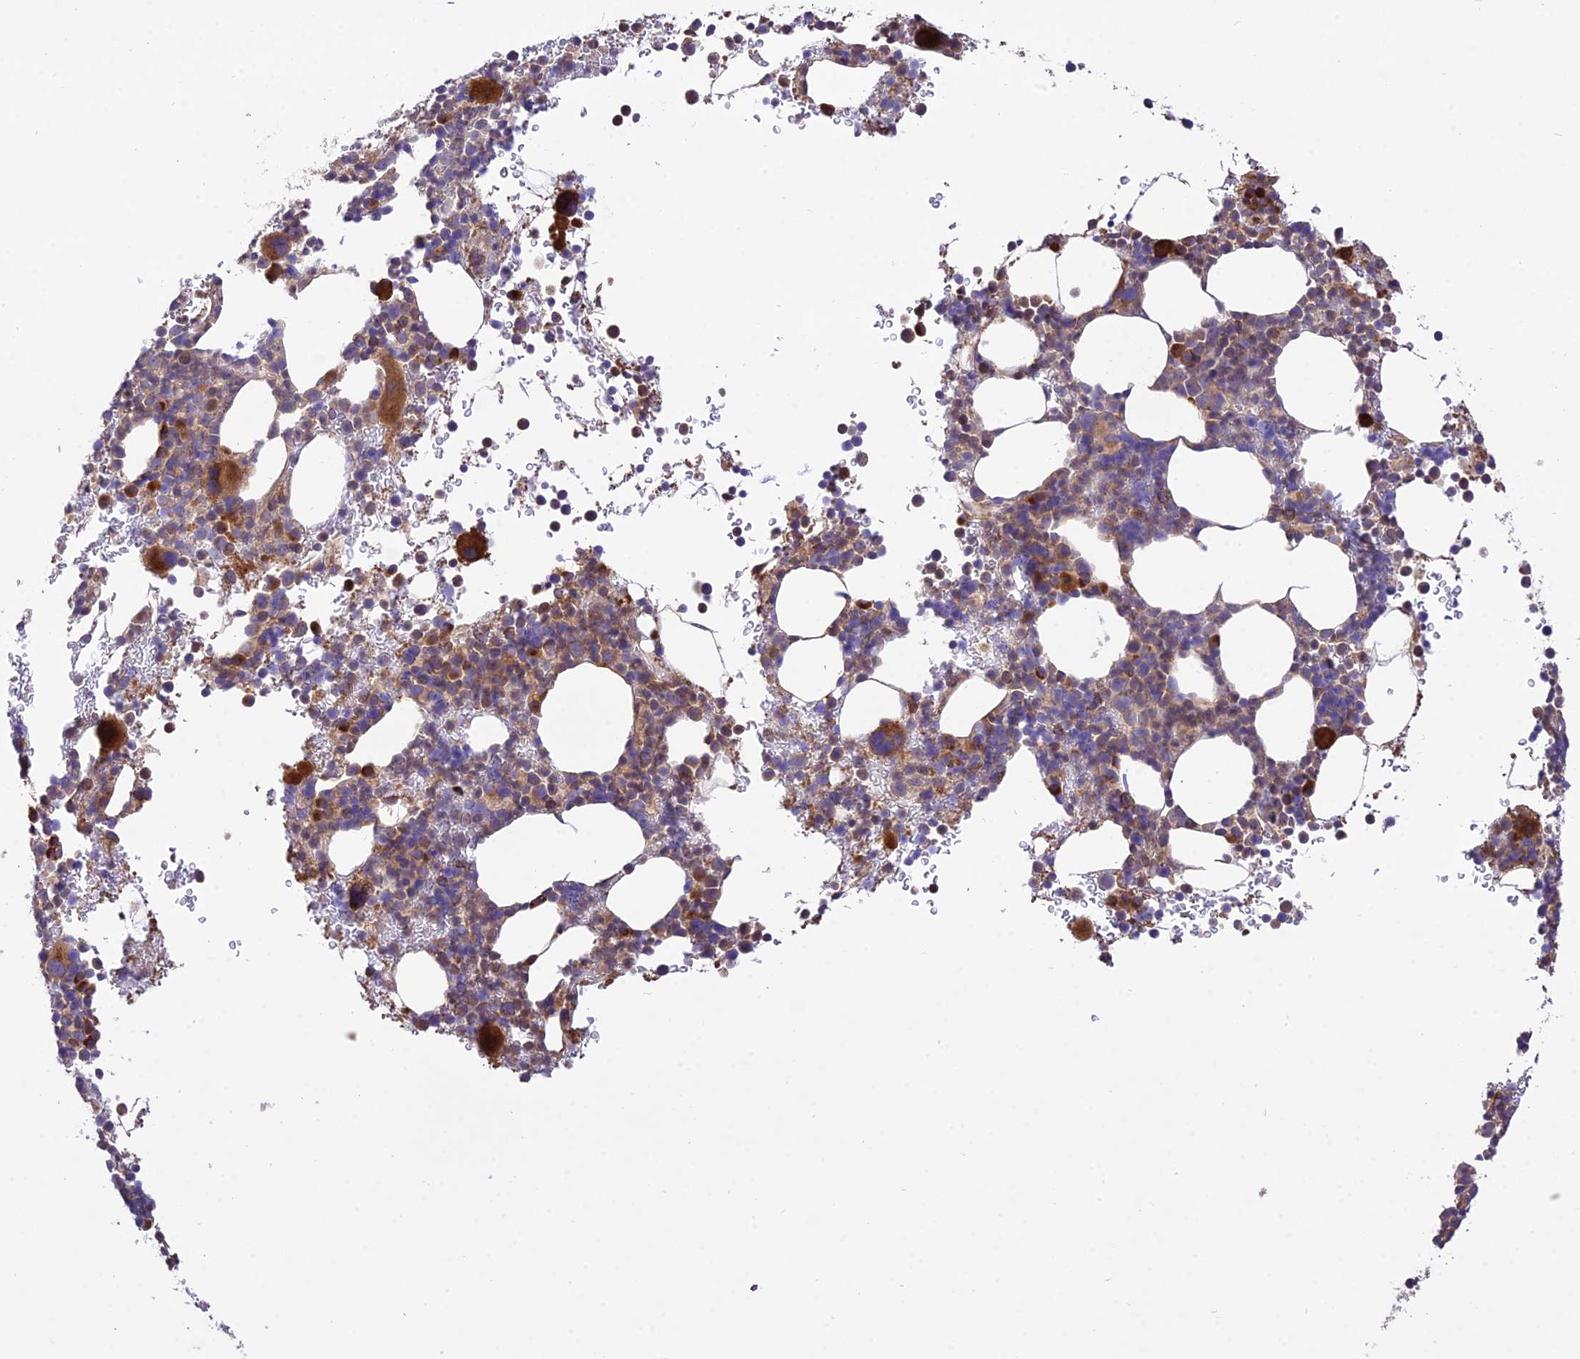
{"staining": {"intensity": "strong", "quantity": "25%-75%", "location": "cytoplasmic/membranous"}, "tissue": "bone marrow", "cell_type": "Hematopoietic cells", "image_type": "normal", "snomed": [{"axis": "morphology", "description": "Normal tissue, NOS"}, {"axis": "topography", "description": "Bone marrow"}], "caption": "Bone marrow stained with immunohistochemistry exhibits strong cytoplasmic/membranous staining in about 25%-75% of hematopoietic cells. (DAB IHC with brightfield microscopy, high magnification).", "gene": "ROCK1", "patient": {"sex": "female", "age": 82}}